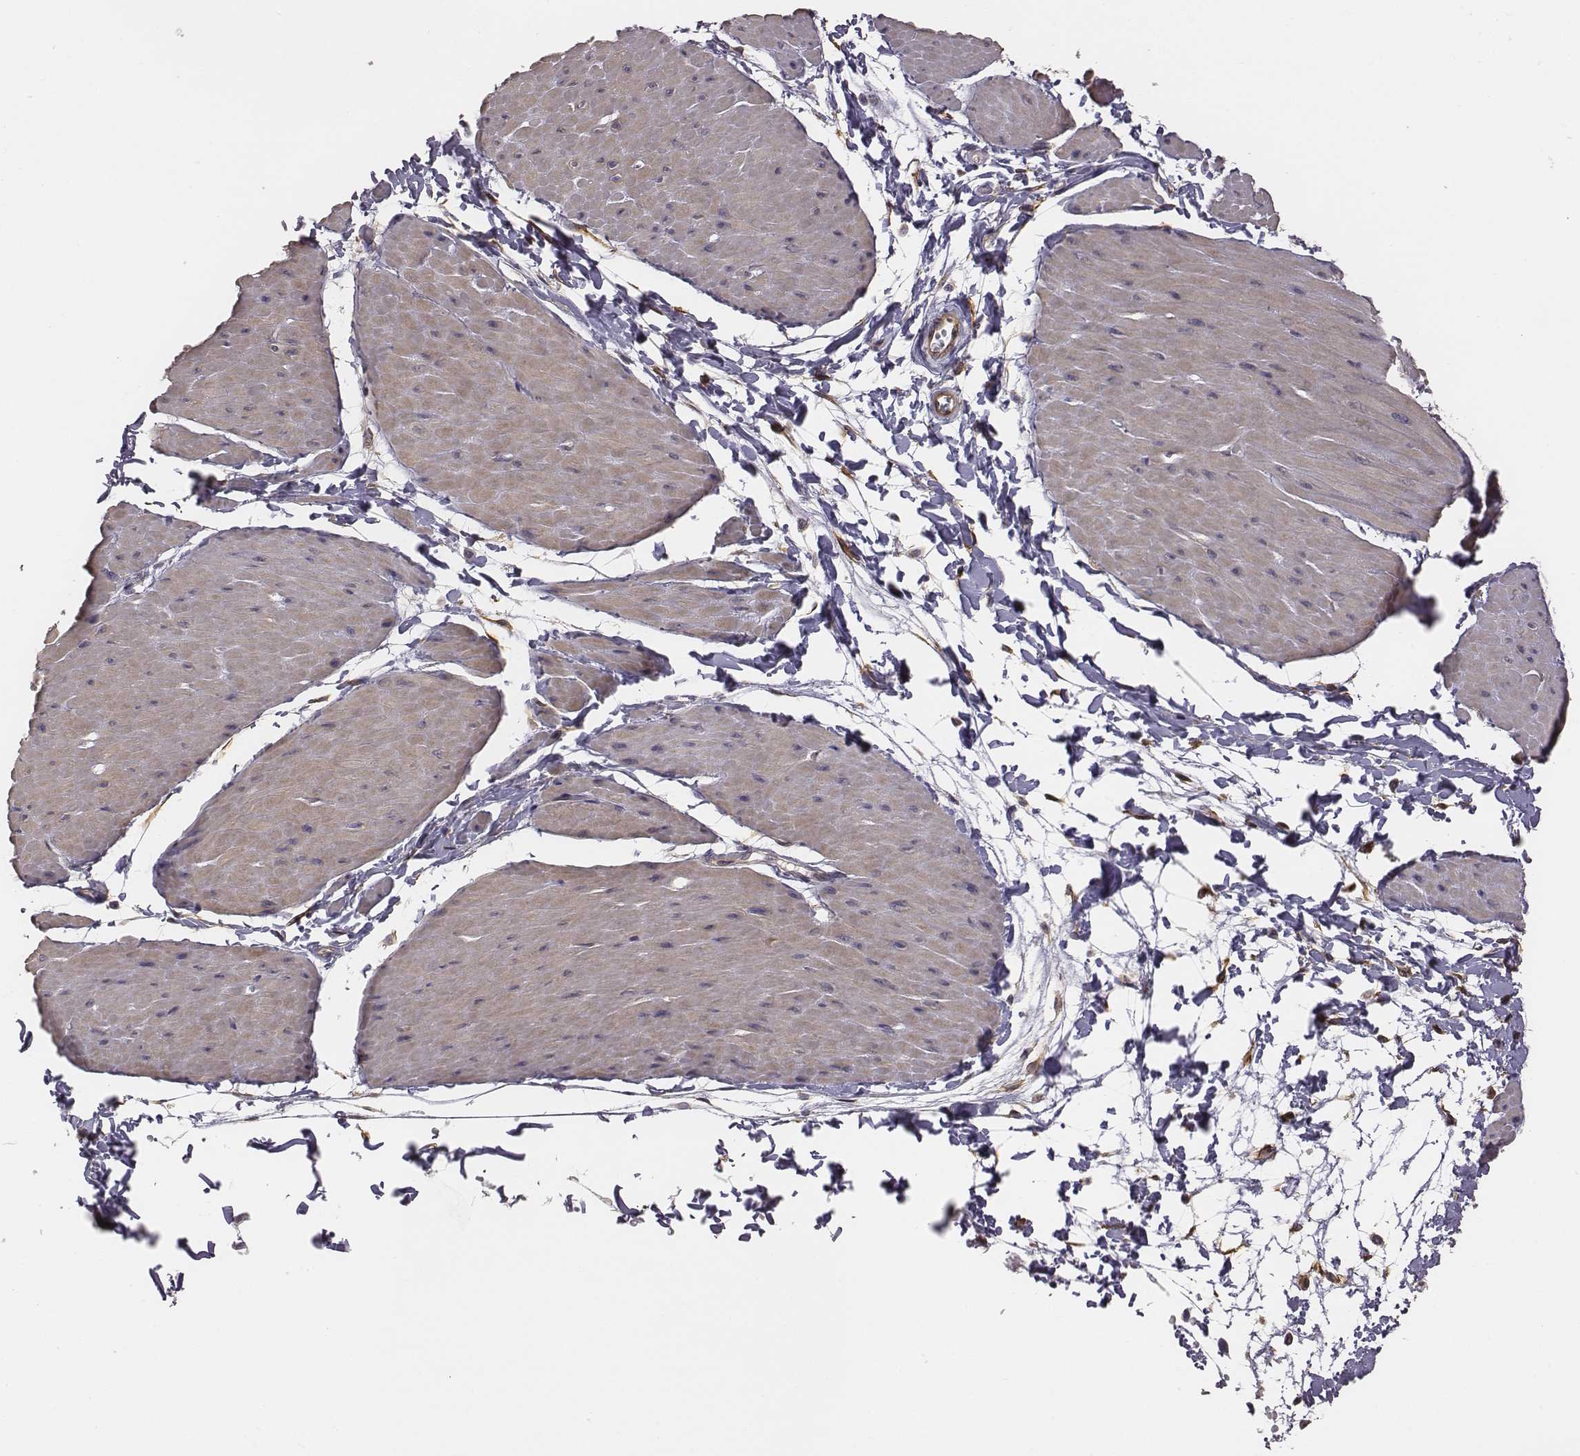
{"staining": {"intensity": "negative", "quantity": "none", "location": "none"}, "tissue": "adipose tissue", "cell_type": "Adipocytes", "image_type": "normal", "snomed": [{"axis": "morphology", "description": "Normal tissue, NOS"}, {"axis": "topography", "description": "Smooth muscle"}, {"axis": "topography", "description": "Peripheral nerve tissue"}], "caption": "DAB (3,3'-diaminobenzidine) immunohistochemical staining of unremarkable adipose tissue shows no significant staining in adipocytes. (DAB (3,3'-diaminobenzidine) immunohistochemistry, high magnification).", "gene": "SCARF1", "patient": {"sex": "male", "age": 58}}